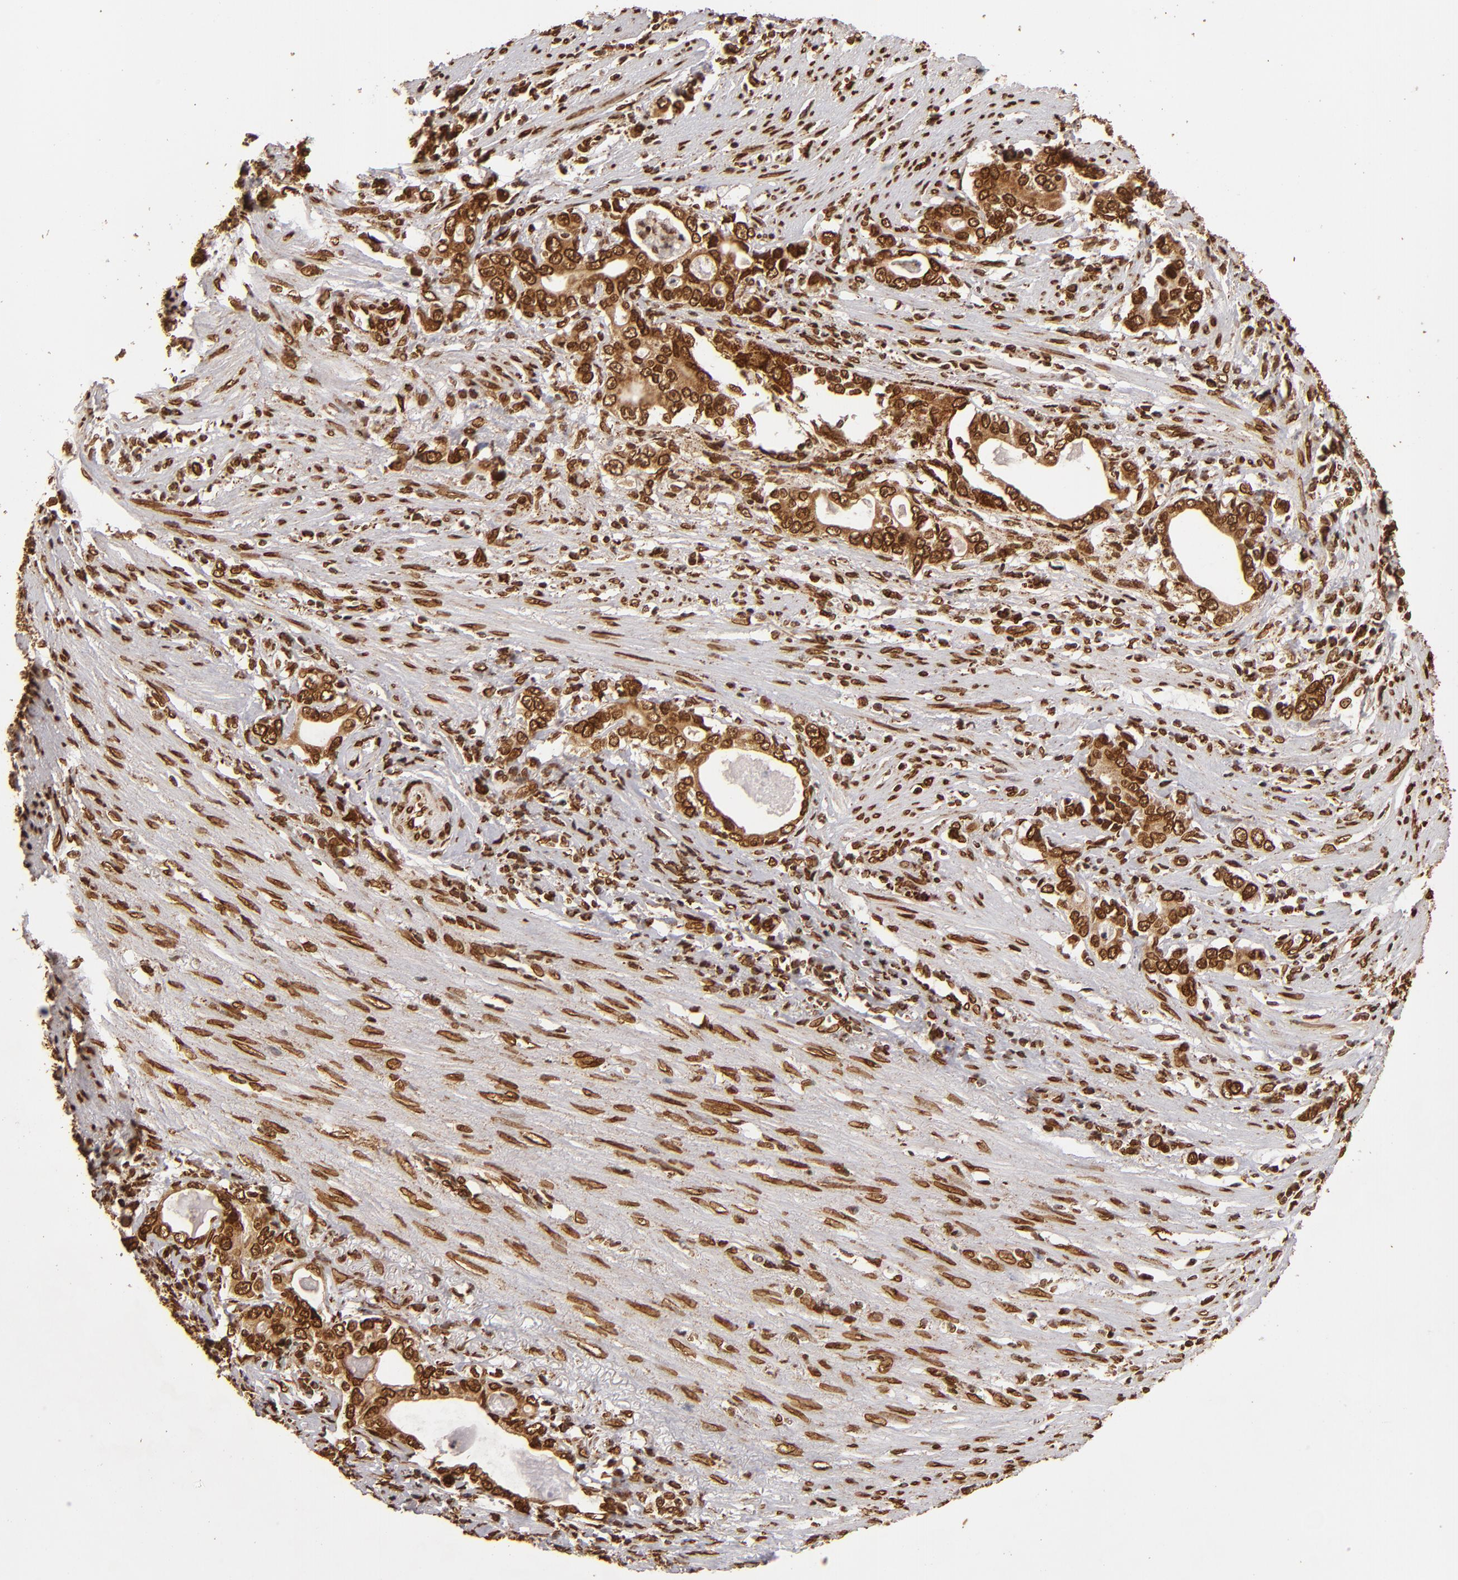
{"staining": {"intensity": "strong", "quantity": ">75%", "location": "cytoplasmic/membranous,nuclear"}, "tissue": "stomach cancer", "cell_type": "Tumor cells", "image_type": "cancer", "snomed": [{"axis": "morphology", "description": "Adenocarcinoma, NOS"}, {"axis": "topography", "description": "Stomach, lower"}], "caption": "This is an image of IHC staining of stomach cancer, which shows strong positivity in the cytoplasmic/membranous and nuclear of tumor cells.", "gene": "CUL3", "patient": {"sex": "female", "age": 72}}